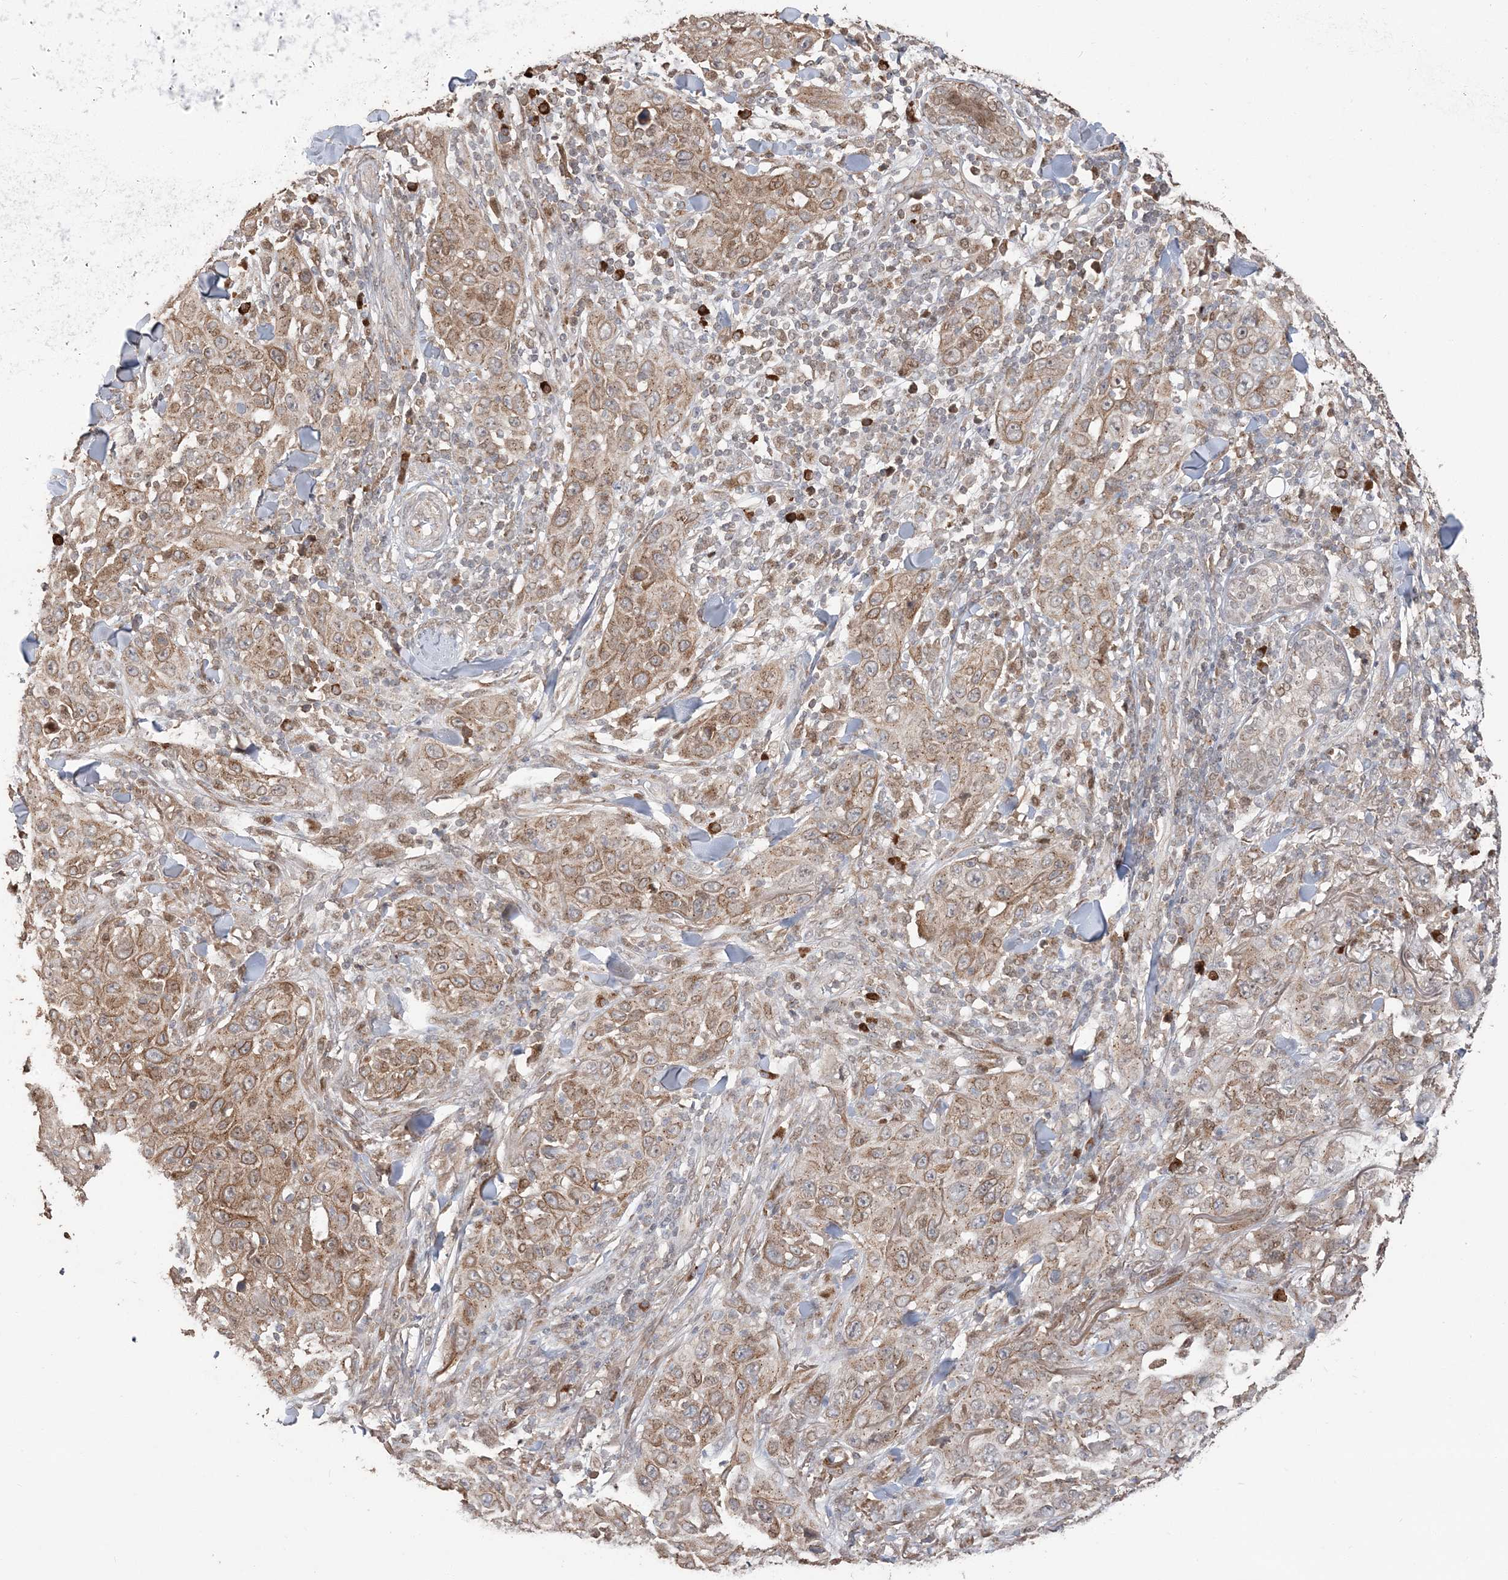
{"staining": {"intensity": "moderate", "quantity": ">75%", "location": "cytoplasmic/membranous"}, "tissue": "skin cancer", "cell_type": "Tumor cells", "image_type": "cancer", "snomed": [{"axis": "morphology", "description": "Squamous cell carcinoma, NOS"}, {"axis": "topography", "description": "Skin"}], "caption": "Tumor cells show medium levels of moderate cytoplasmic/membranous positivity in approximately >75% of cells in human skin cancer (squamous cell carcinoma).", "gene": "RER1", "patient": {"sex": "female", "age": 88}}